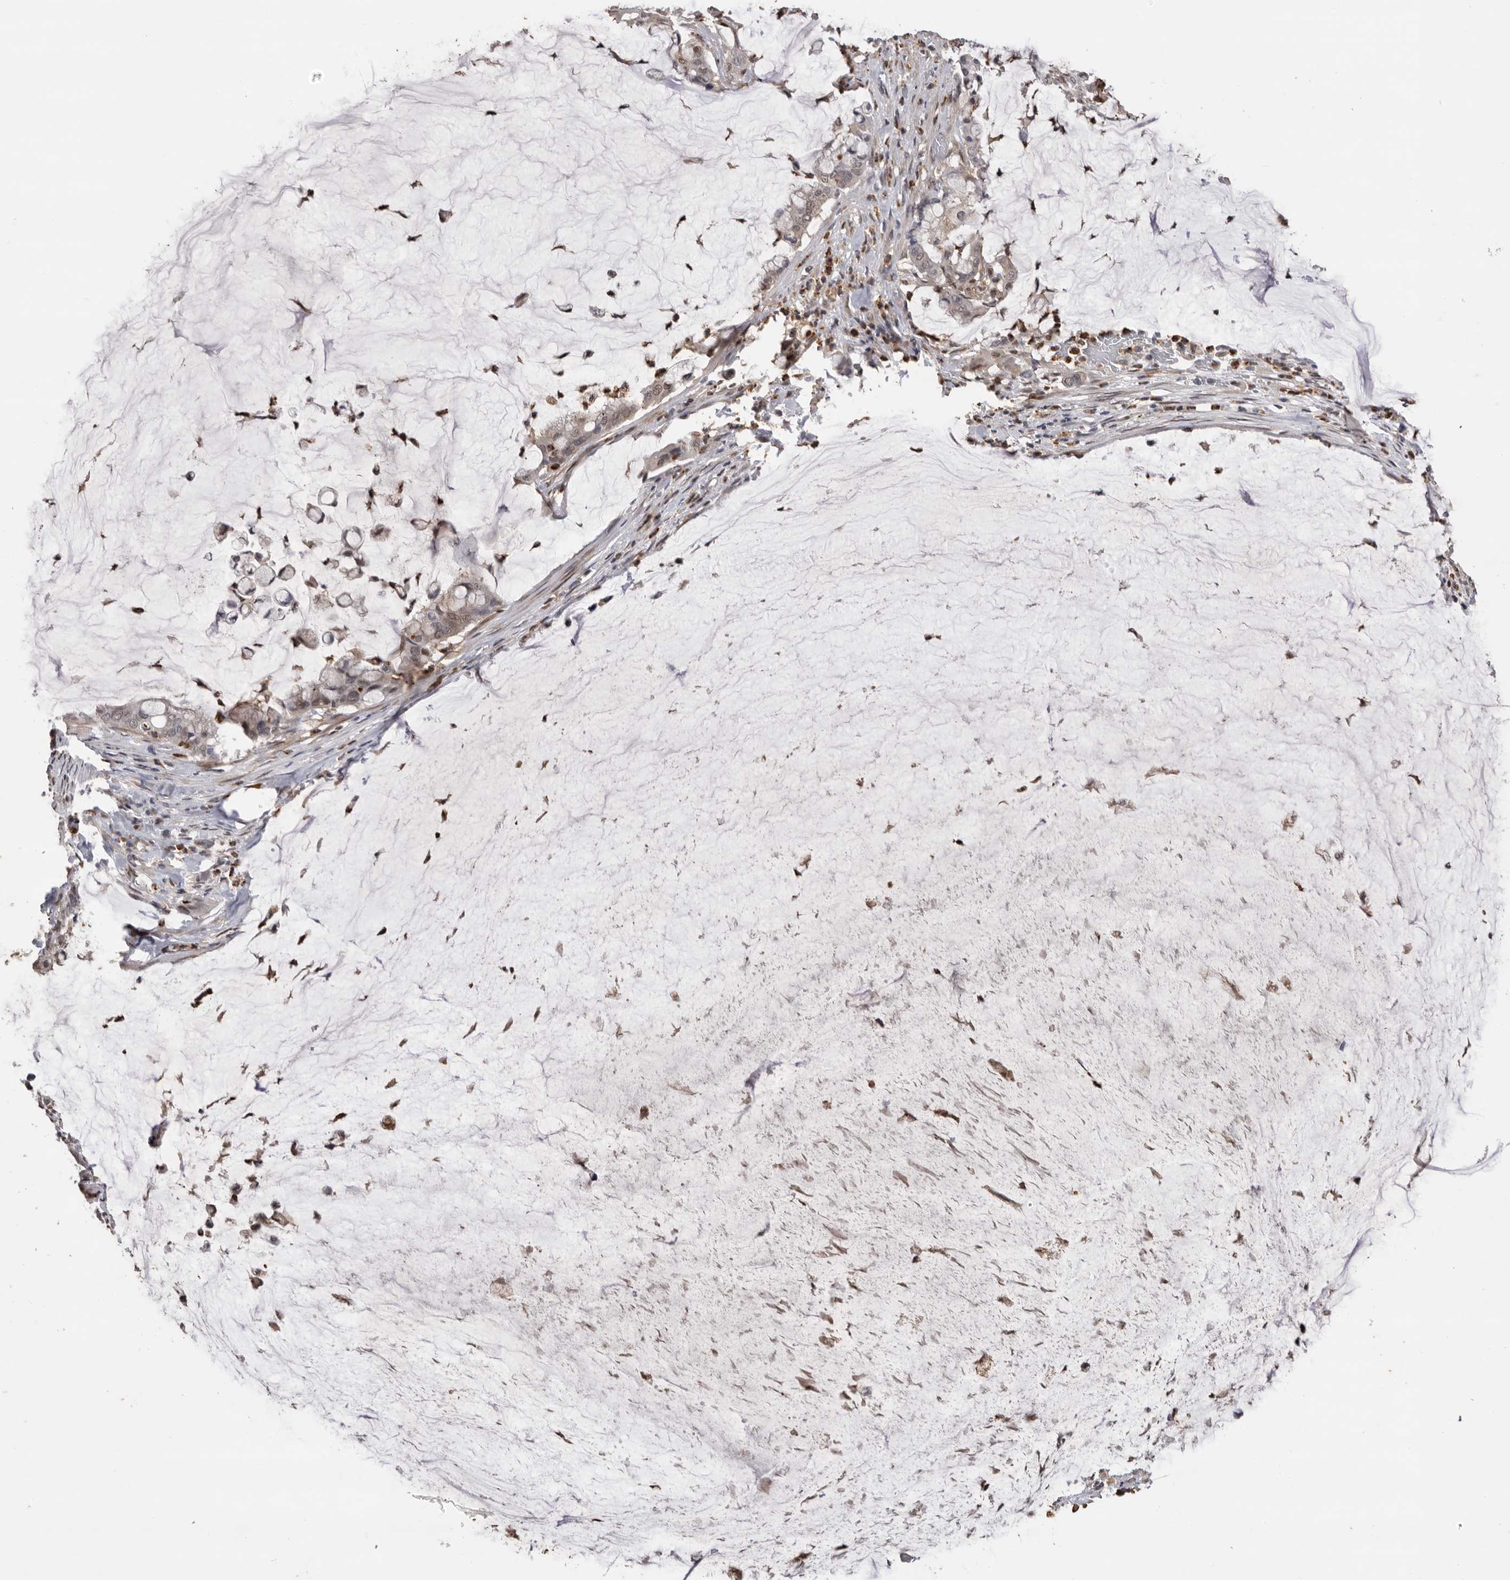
{"staining": {"intensity": "weak", "quantity": "<25%", "location": "cytoplasmic/membranous,nuclear"}, "tissue": "pancreatic cancer", "cell_type": "Tumor cells", "image_type": "cancer", "snomed": [{"axis": "morphology", "description": "Adenocarcinoma, NOS"}, {"axis": "topography", "description": "Pancreas"}], "caption": "Pancreatic adenocarcinoma stained for a protein using immunohistochemistry (IHC) demonstrates no expression tumor cells.", "gene": "KIF2B", "patient": {"sex": "male", "age": 41}}